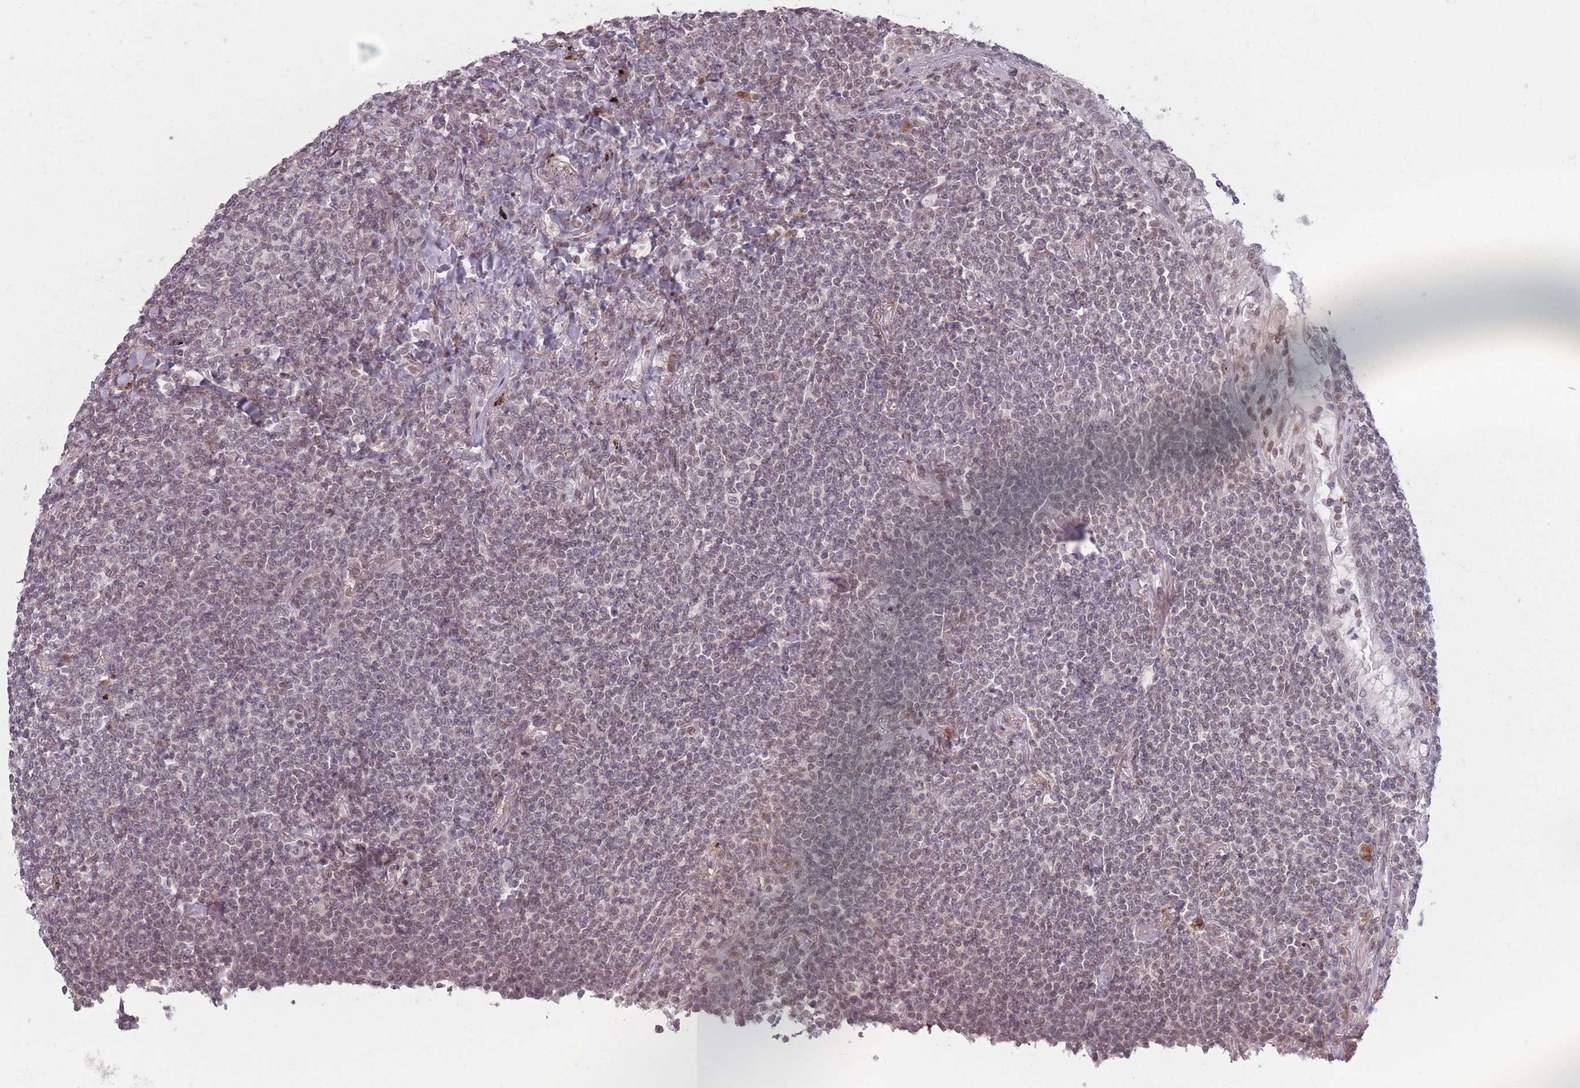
{"staining": {"intensity": "weak", "quantity": "25%-75%", "location": "nuclear"}, "tissue": "lymphoma", "cell_type": "Tumor cells", "image_type": "cancer", "snomed": [{"axis": "morphology", "description": "Malignant lymphoma, non-Hodgkin's type, Low grade"}, {"axis": "topography", "description": "Lung"}], "caption": "IHC (DAB) staining of human malignant lymphoma, non-Hodgkin's type (low-grade) demonstrates weak nuclear protein positivity in about 25%-75% of tumor cells. (Stains: DAB in brown, nuclei in blue, Microscopy: brightfield microscopy at high magnification).", "gene": "OR10C1", "patient": {"sex": "female", "age": 71}}